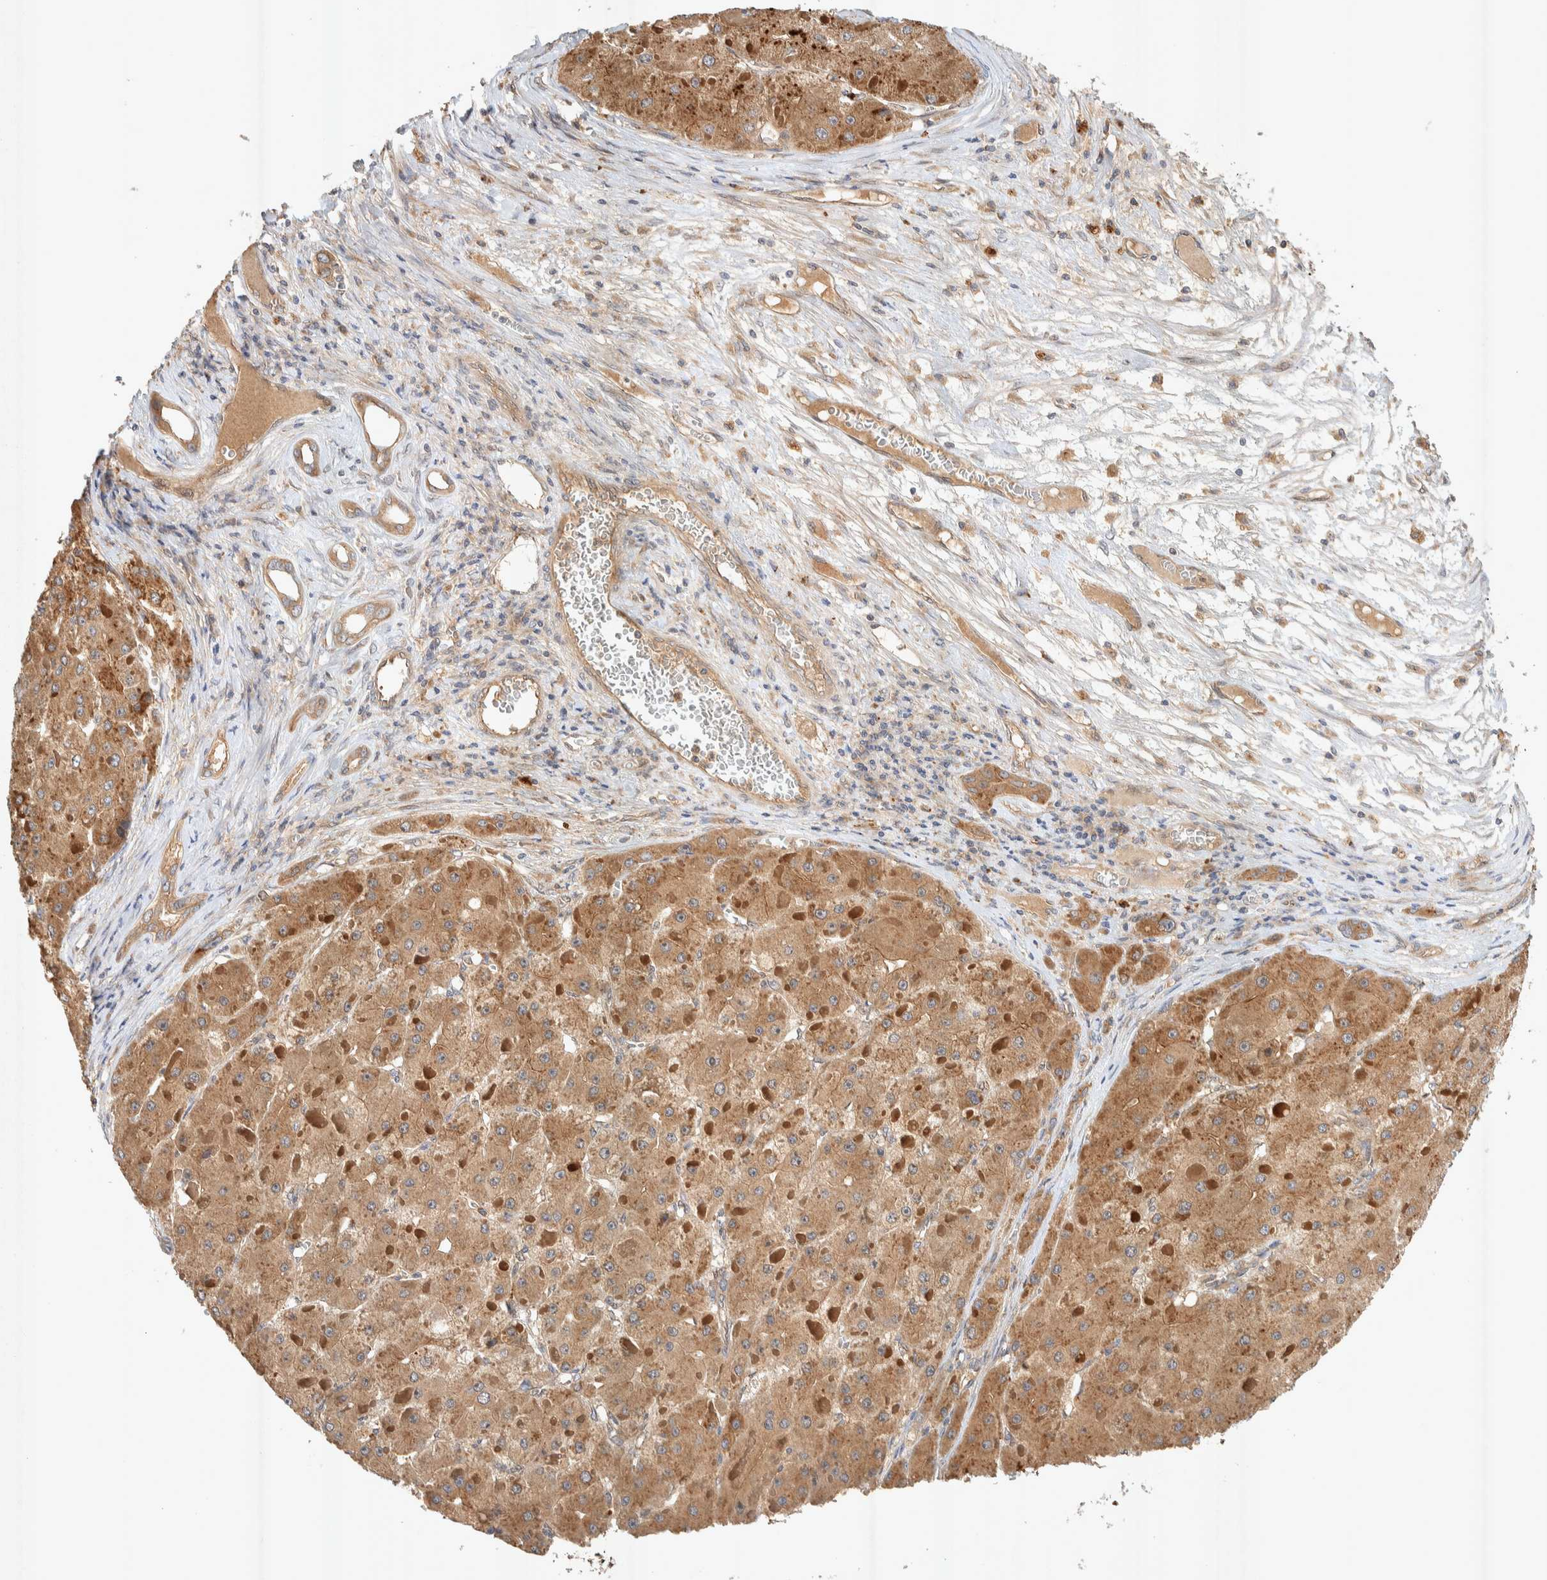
{"staining": {"intensity": "moderate", "quantity": ">75%", "location": "cytoplasmic/membranous"}, "tissue": "liver cancer", "cell_type": "Tumor cells", "image_type": "cancer", "snomed": [{"axis": "morphology", "description": "Carcinoma, Hepatocellular, NOS"}, {"axis": "topography", "description": "Liver"}], "caption": "Immunohistochemistry (IHC) (DAB) staining of liver hepatocellular carcinoma exhibits moderate cytoplasmic/membranous protein expression in approximately >75% of tumor cells.", "gene": "PXK", "patient": {"sex": "female", "age": 73}}